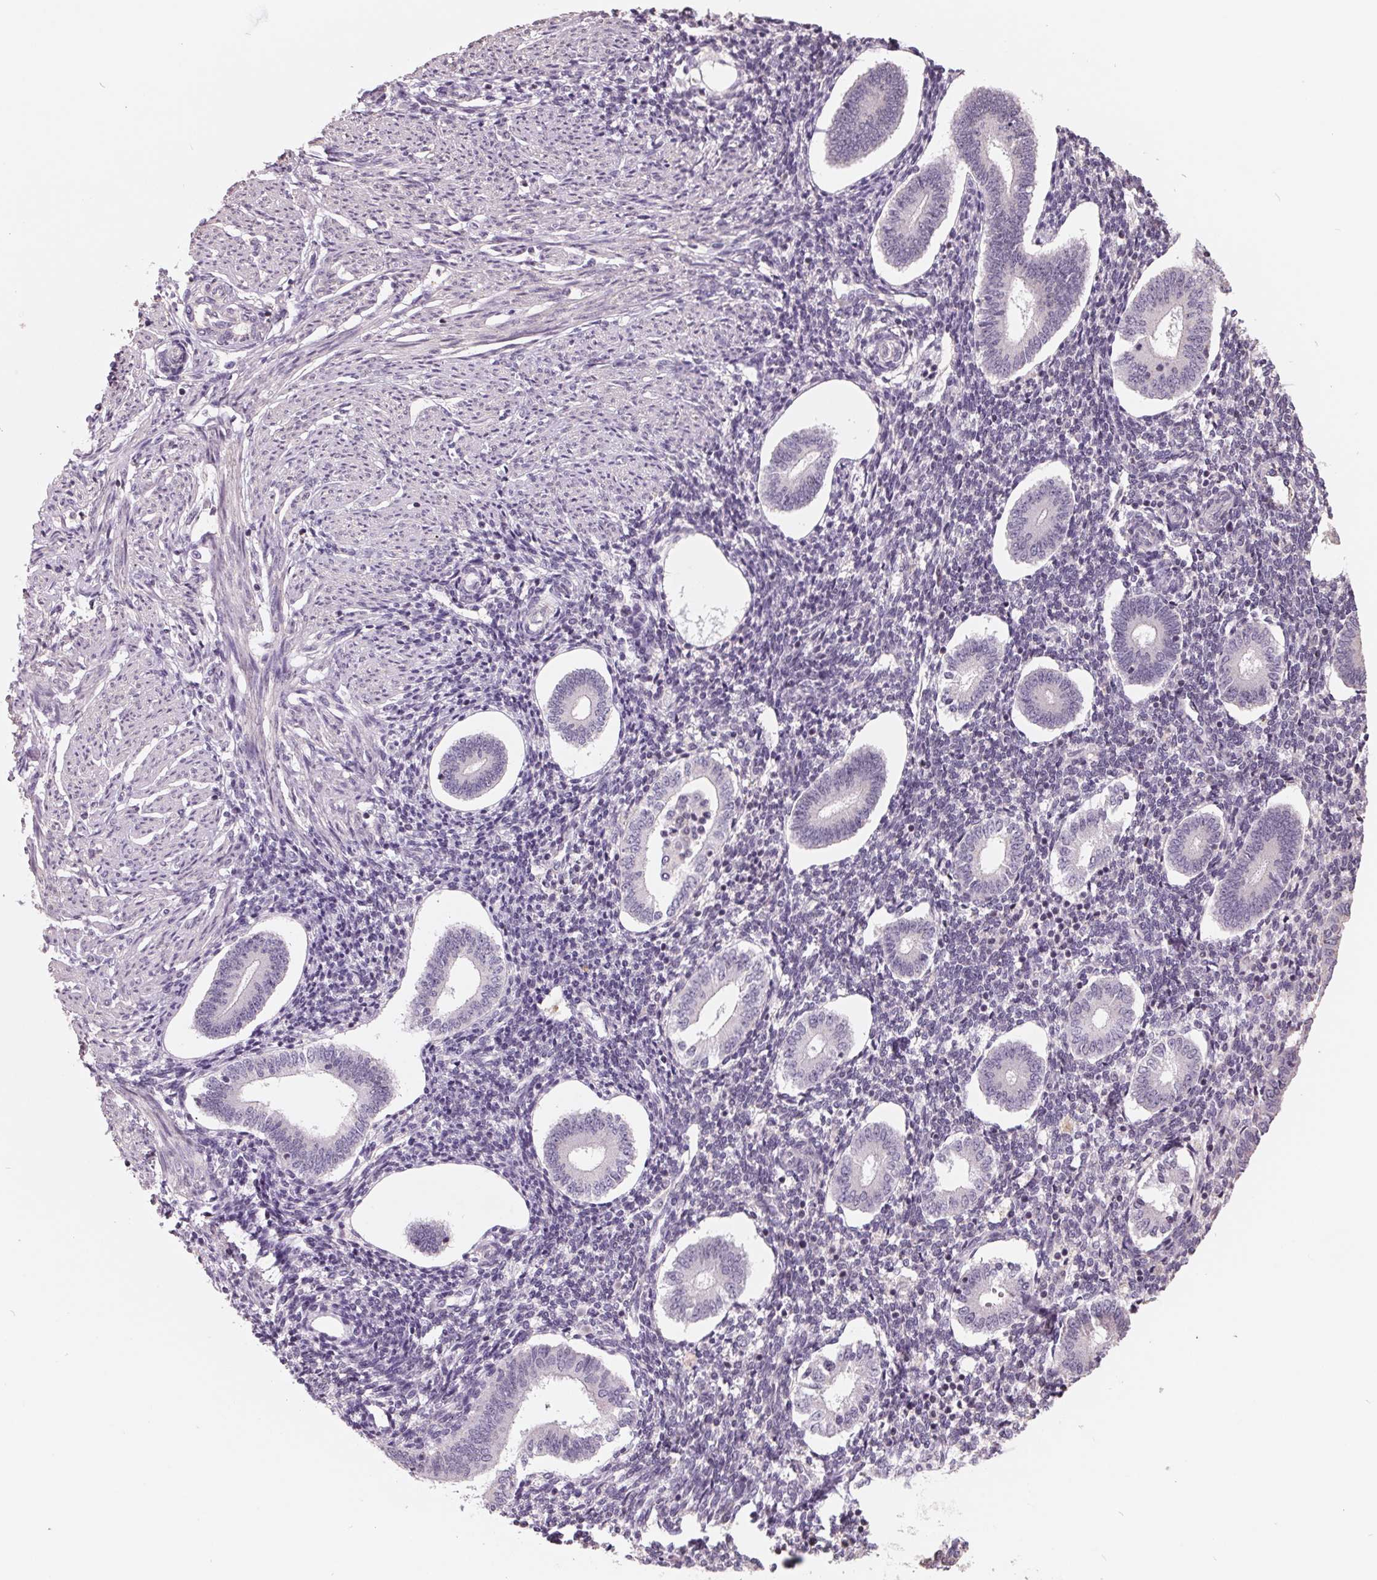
{"staining": {"intensity": "negative", "quantity": "none", "location": "none"}, "tissue": "endometrium", "cell_type": "Cells in endometrial stroma", "image_type": "normal", "snomed": [{"axis": "morphology", "description": "Normal tissue, NOS"}, {"axis": "topography", "description": "Endometrium"}], "caption": "This is a image of immunohistochemistry staining of normal endometrium, which shows no expression in cells in endometrial stroma. (IHC, brightfield microscopy, high magnification).", "gene": "FTCD", "patient": {"sex": "female", "age": 40}}